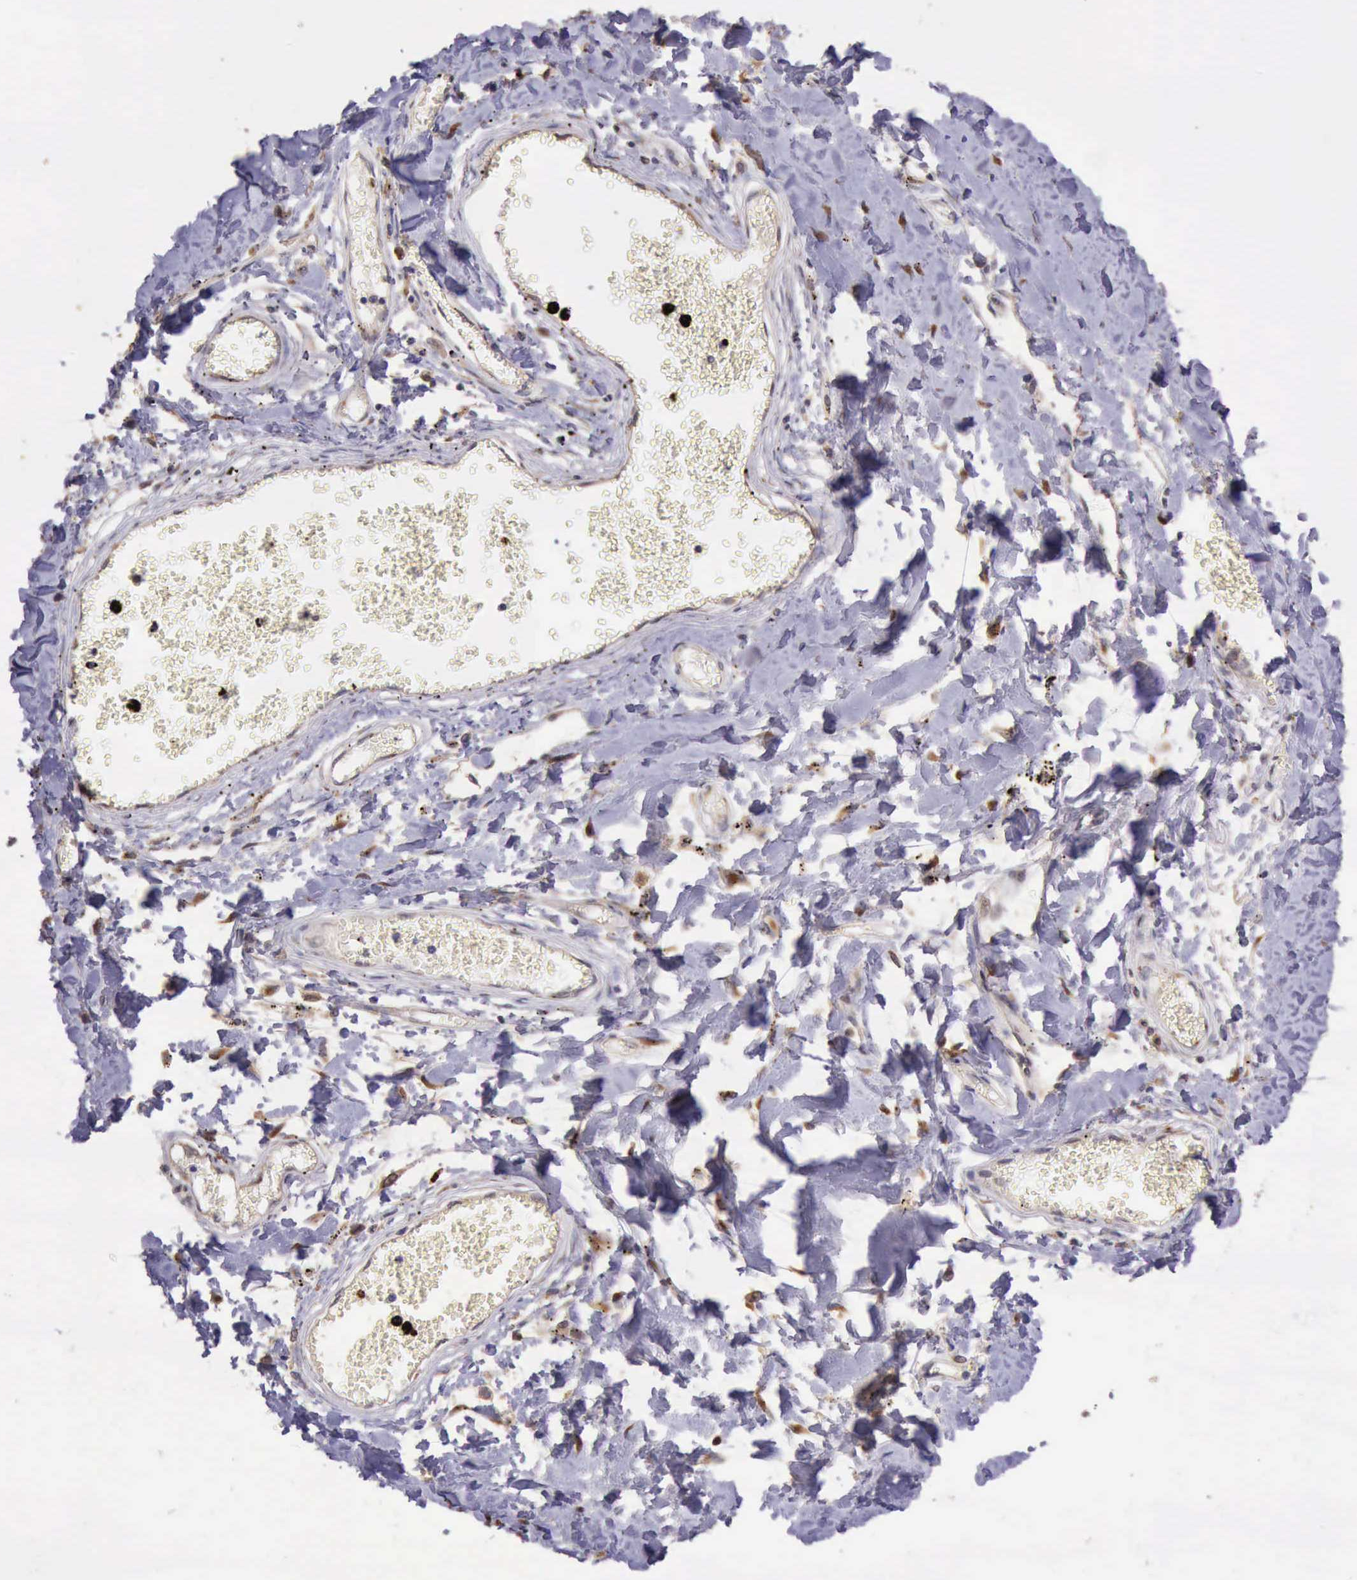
{"staining": {"intensity": "weak", "quantity": ">75%", "location": "cytoplasmic/membranous"}, "tissue": "adipose tissue", "cell_type": "Adipocytes", "image_type": "normal", "snomed": [{"axis": "morphology", "description": "Normal tissue, NOS"}, {"axis": "morphology", "description": "Sarcoma, NOS"}, {"axis": "topography", "description": "Skin"}, {"axis": "topography", "description": "Soft tissue"}], "caption": "Adipocytes demonstrate weak cytoplasmic/membranous positivity in approximately >75% of cells in normal adipose tissue. The protein is stained brown, and the nuclei are stained in blue (DAB (3,3'-diaminobenzidine) IHC with brightfield microscopy, high magnification).", "gene": "ARMCX3", "patient": {"sex": "female", "age": 51}}